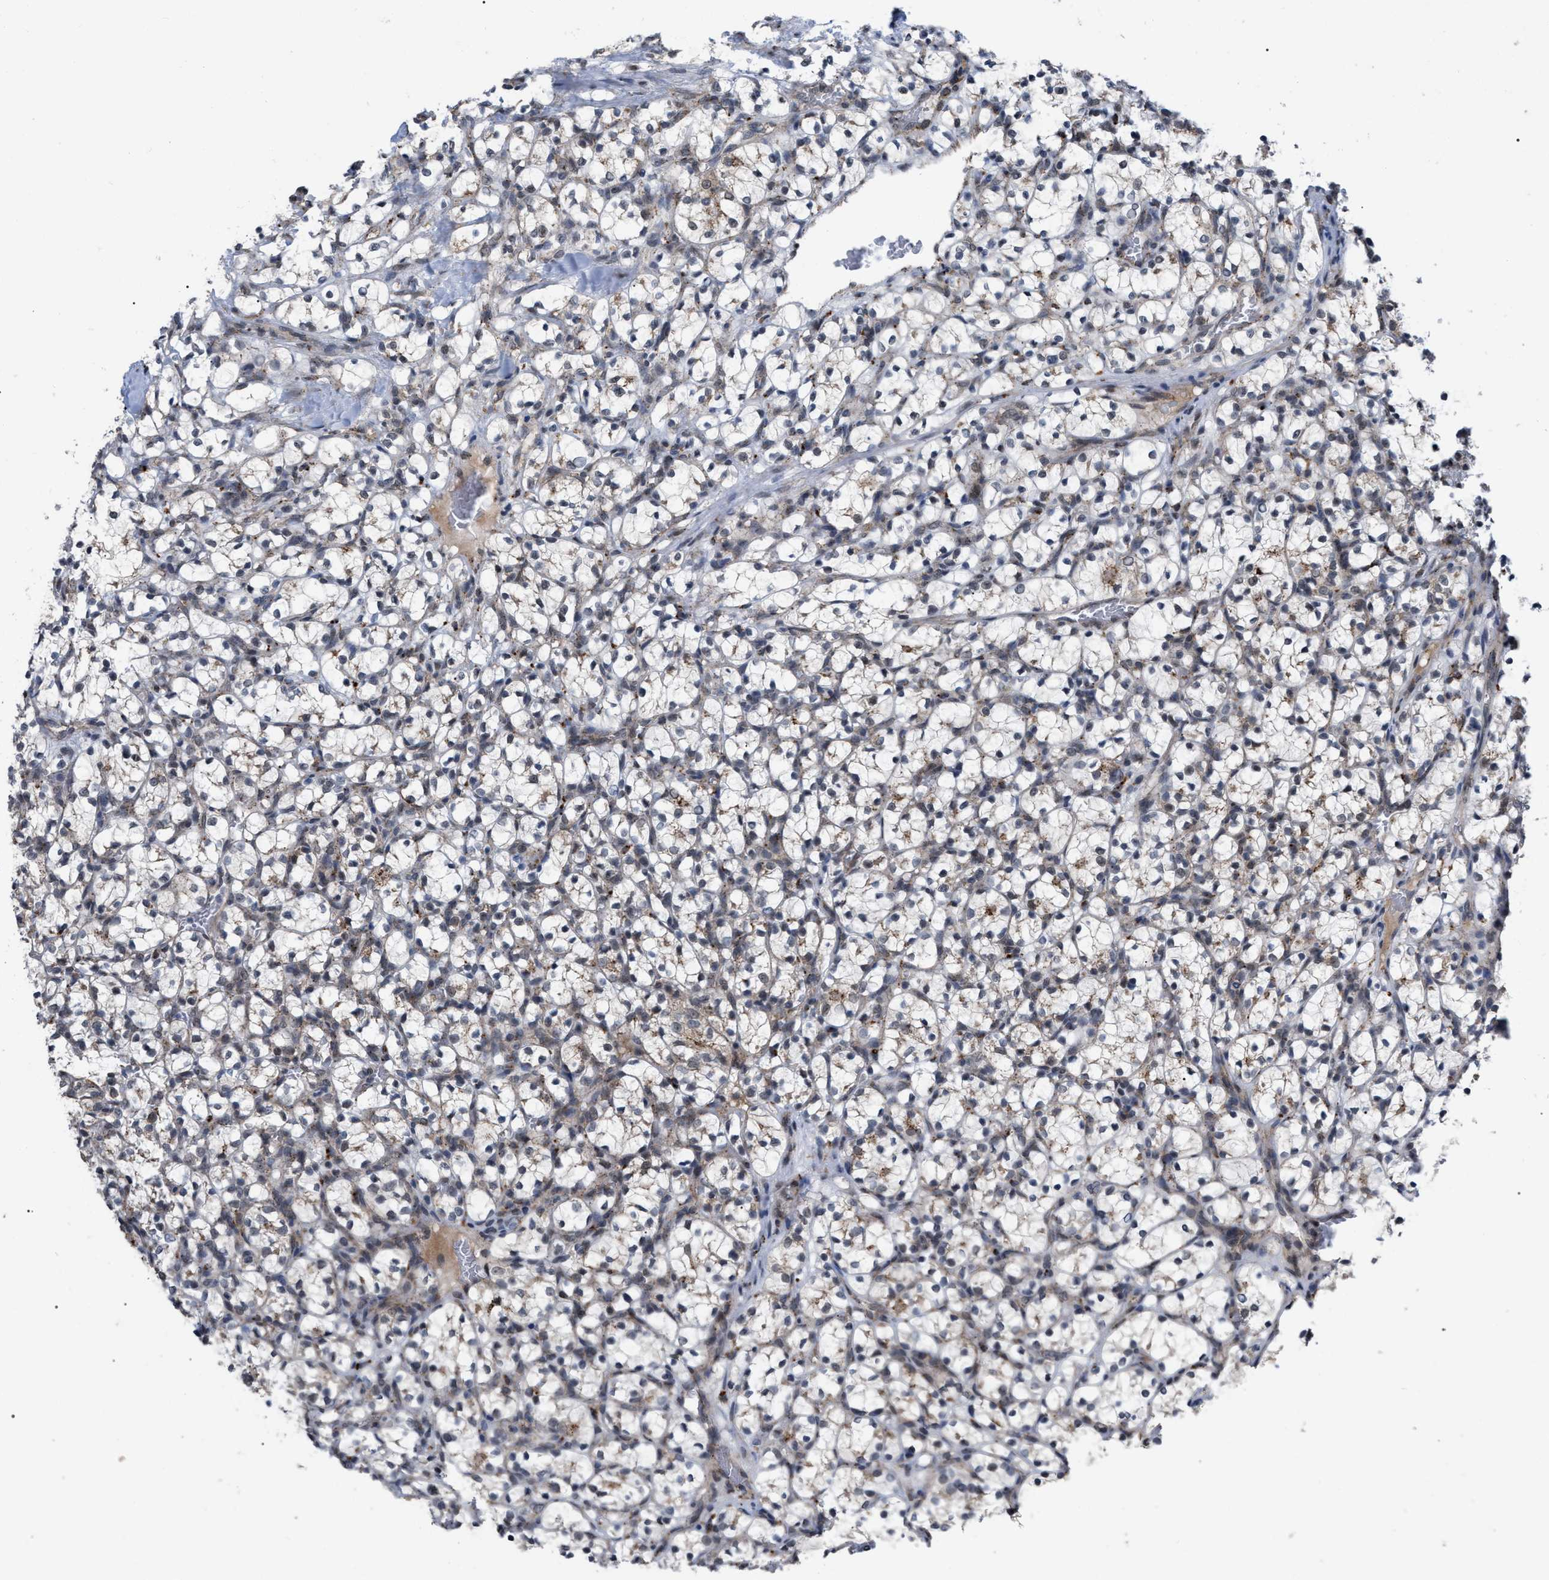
{"staining": {"intensity": "weak", "quantity": "<25%", "location": "cytoplasmic/membranous"}, "tissue": "renal cancer", "cell_type": "Tumor cells", "image_type": "cancer", "snomed": [{"axis": "morphology", "description": "Adenocarcinoma, NOS"}, {"axis": "topography", "description": "Kidney"}], "caption": "Renal cancer (adenocarcinoma) stained for a protein using immunohistochemistry (IHC) exhibits no staining tumor cells.", "gene": "UPF1", "patient": {"sex": "female", "age": 69}}